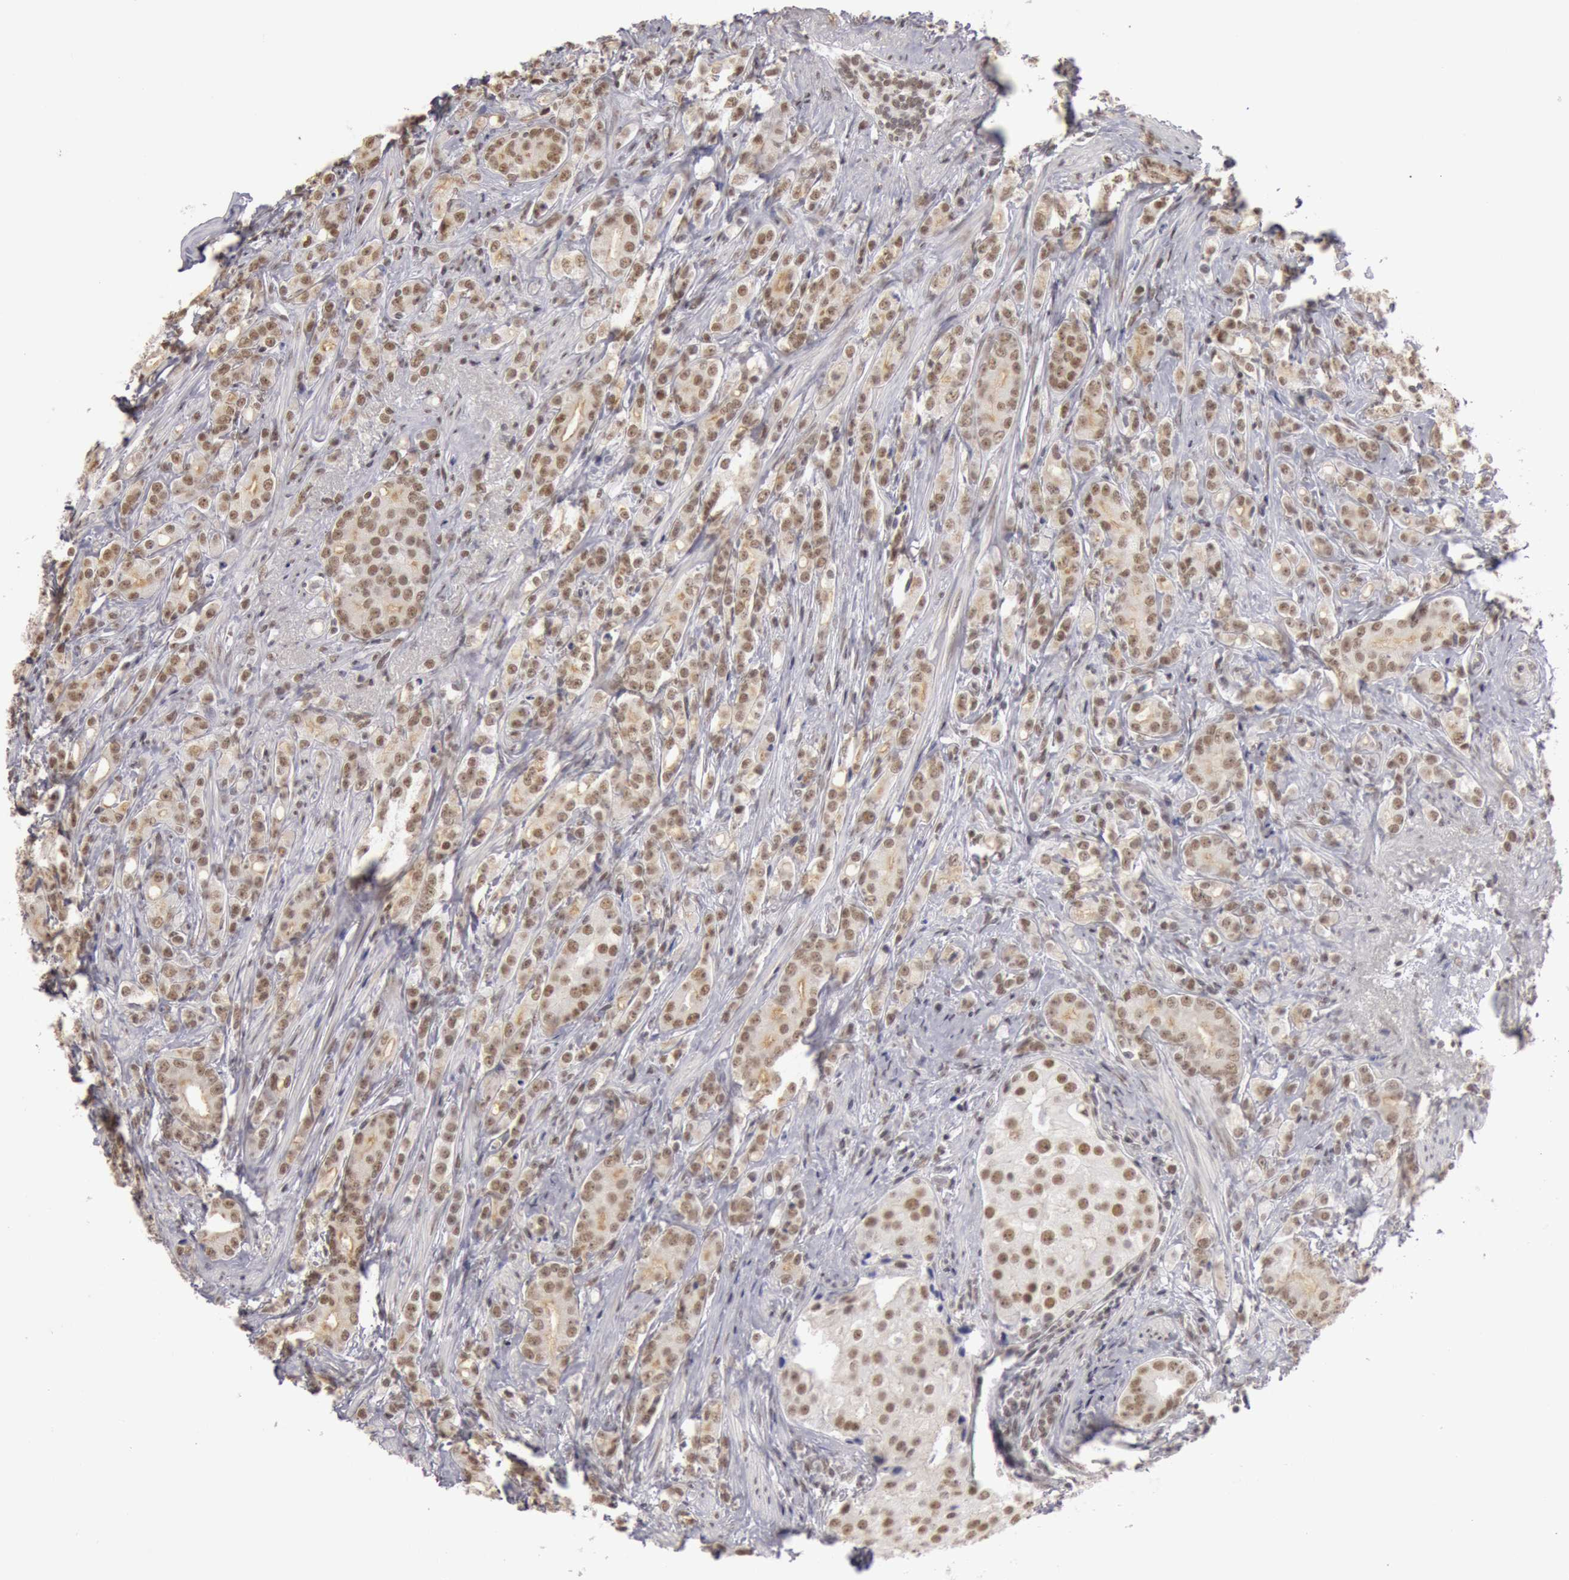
{"staining": {"intensity": "moderate", "quantity": "25%-75%", "location": "nuclear"}, "tissue": "prostate cancer", "cell_type": "Tumor cells", "image_type": "cancer", "snomed": [{"axis": "morphology", "description": "Adenocarcinoma, Medium grade"}, {"axis": "topography", "description": "Prostate"}], "caption": "A medium amount of moderate nuclear positivity is appreciated in approximately 25%-75% of tumor cells in prostate cancer (medium-grade adenocarcinoma) tissue. (brown staining indicates protein expression, while blue staining denotes nuclei).", "gene": "ESS2", "patient": {"sex": "male", "age": 59}}